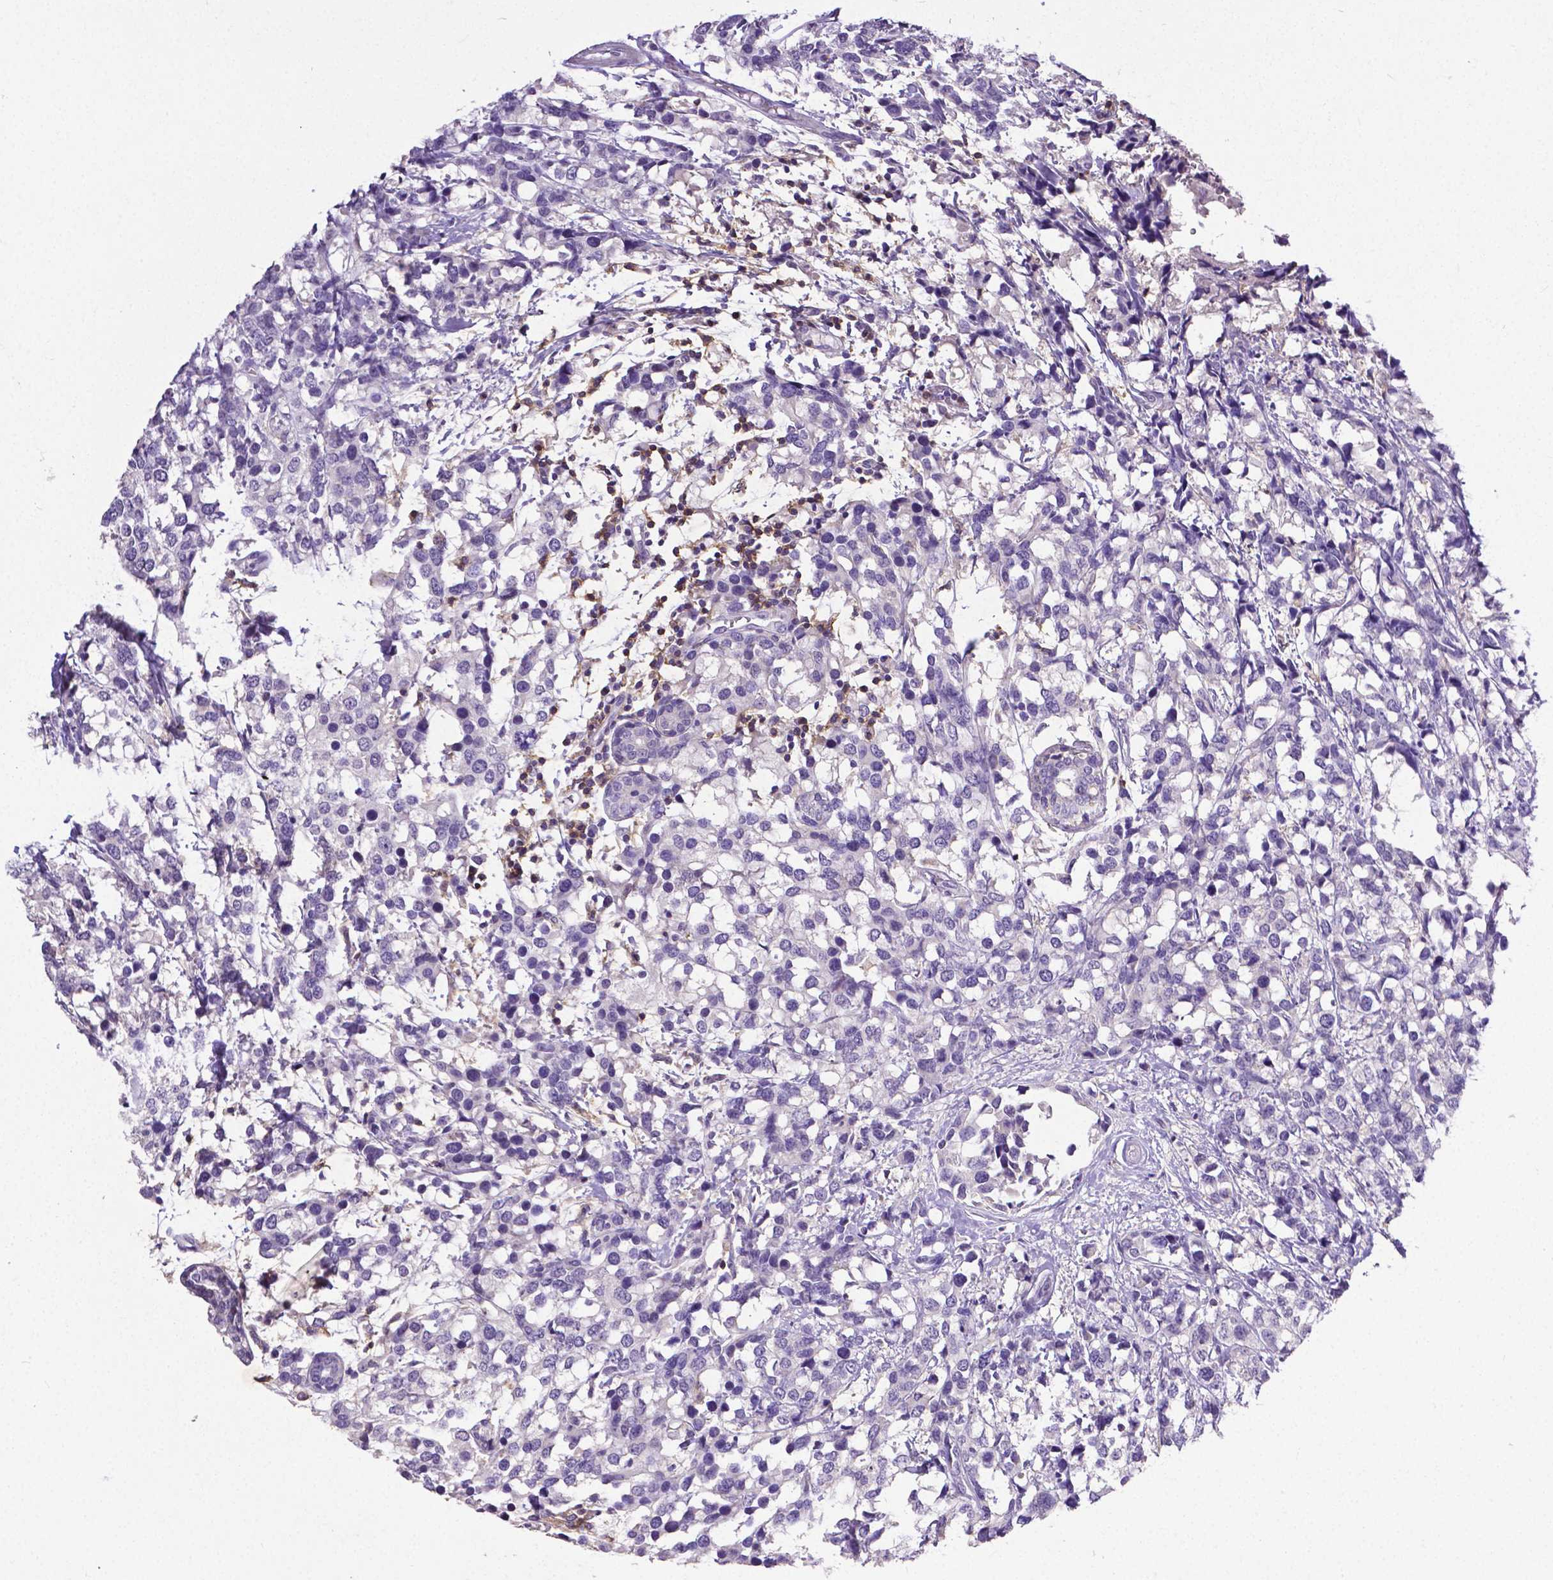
{"staining": {"intensity": "negative", "quantity": "none", "location": "none"}, "tissue": "breast cancer", "cell_type": "Tumor cells", "image_type": "cancer", "snomed": [{"axis": "morphology", "description": "Lobular carcinoma"}, {"axis": "topography", "description": "Breast"}], "caption": "A high-resolution micrograph shows IHC staining of breast lobular carcinoma, which reveals no significant expression in tumor cells.", "gene": "CD4", "patient": {"sex": "female", "age": 59}}